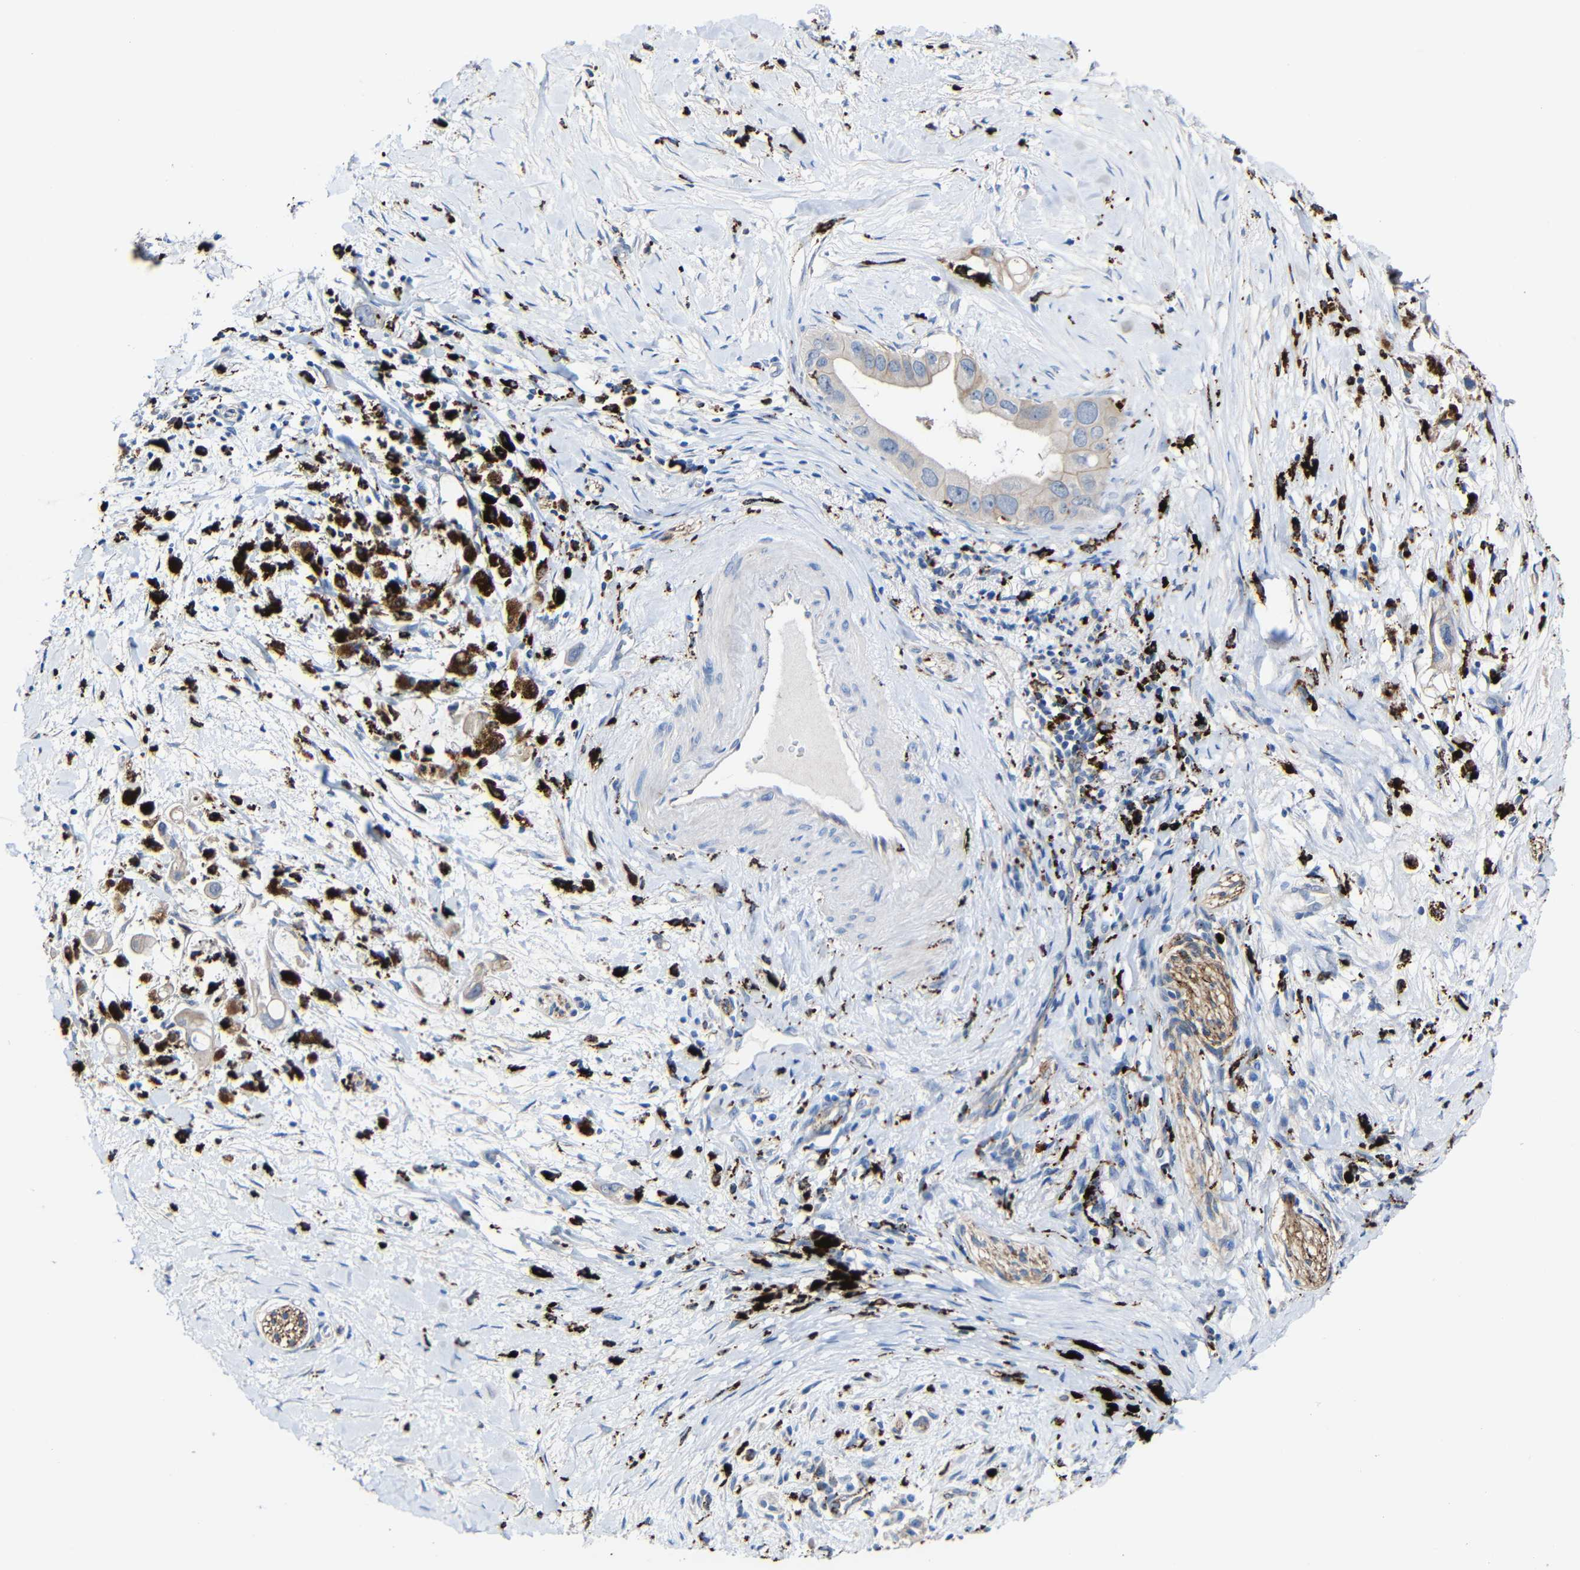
{"staining": {"intensity": "weak", "quantity": ">75%", "location": "cytoplasmic/membranous"}, "tissue": "pancreatic cancer", "cell_type": "Tumor cells", "image_type": "cancer", "snomed": [{"axis": "morphology", "description": "Adenocarcinoma, NOS"}, {"axis": "topography", "description": "Pancreas"}], "caption": "A photomicrograph of human pancreatic cancer (adenocarcinoma) stained for a protein demonstrates weak cytoplasmic/membranous brown staining in tumor cells.", "gene": "HLA-DMA", "patient": {"sex": "male", "age": 55}}